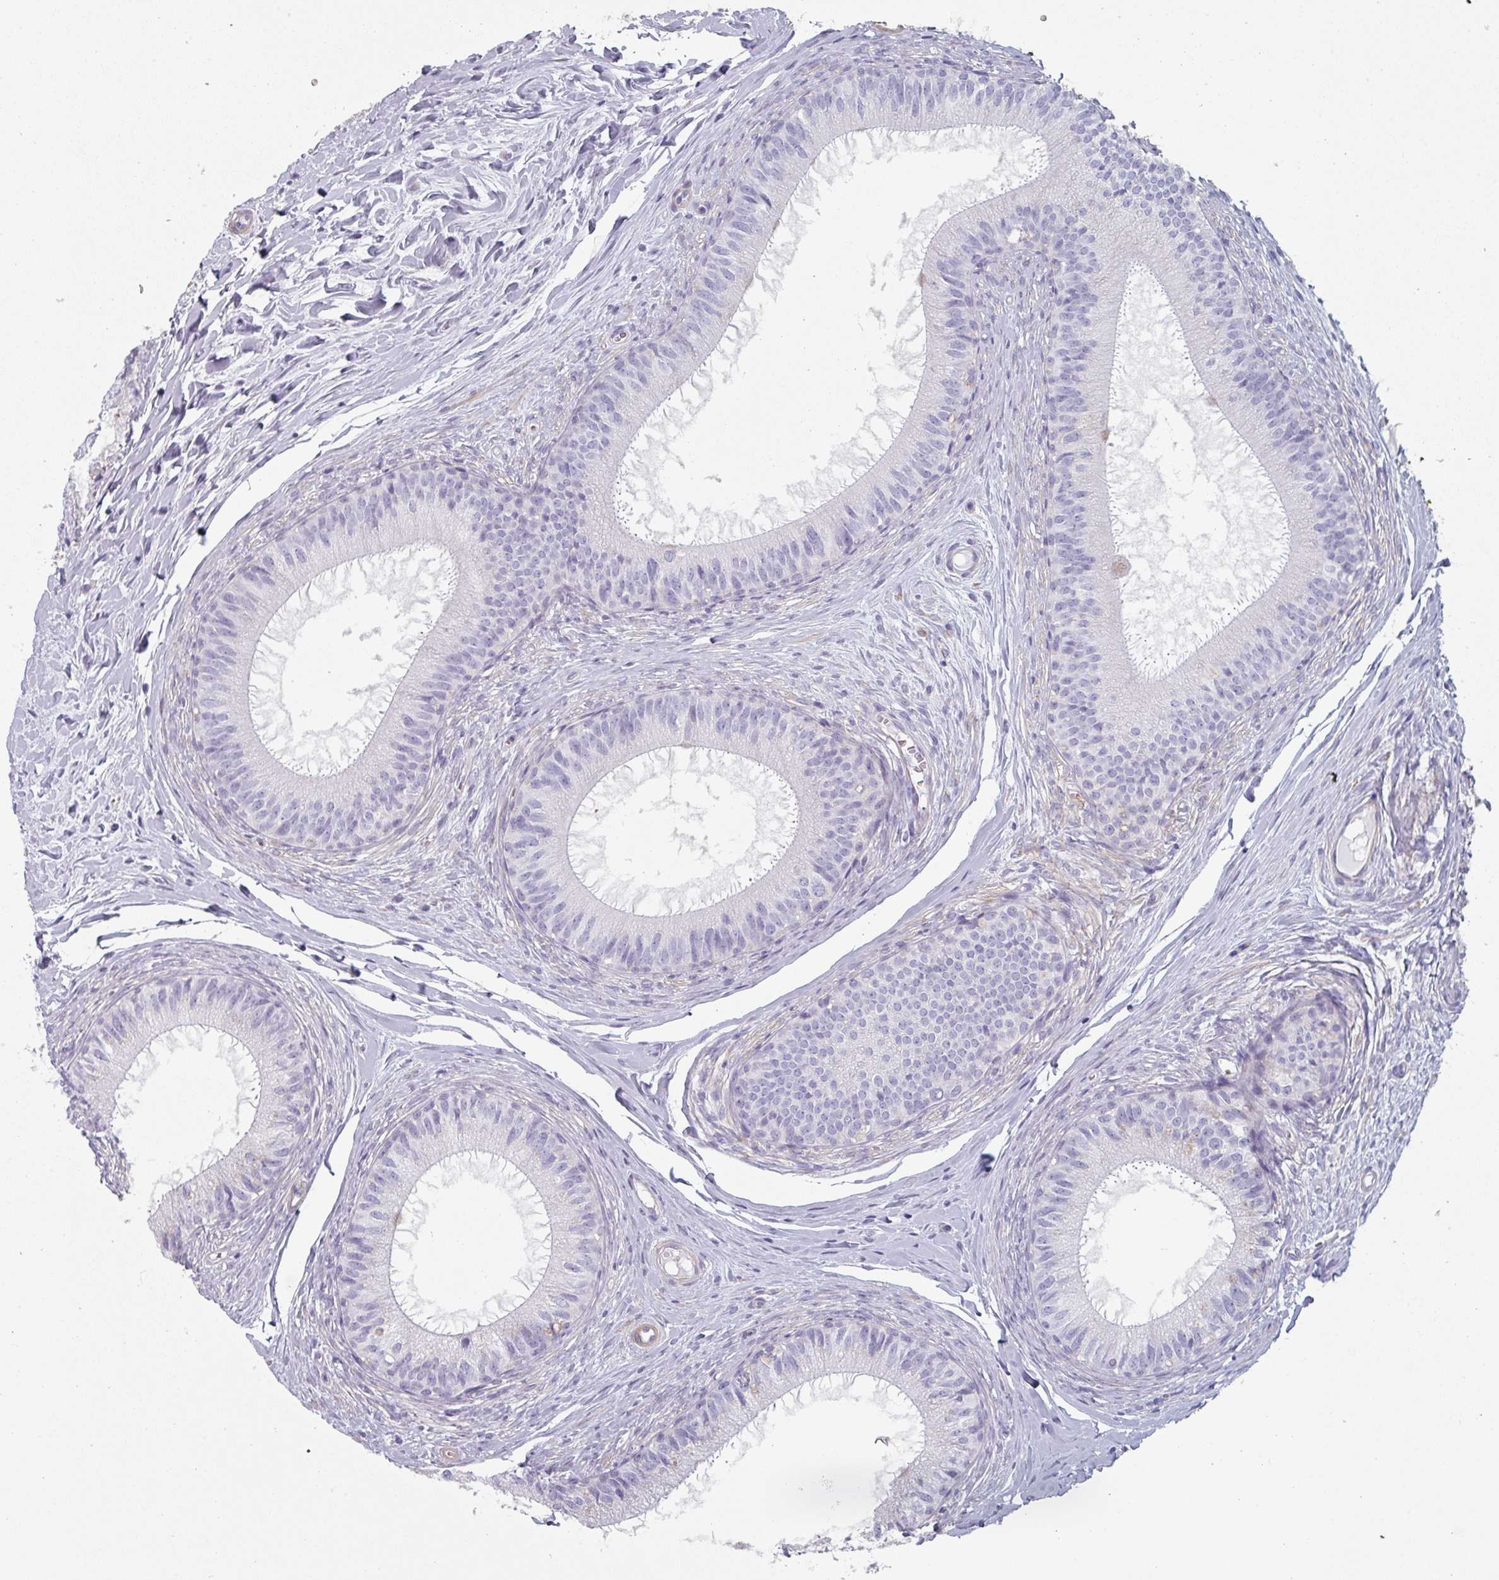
{"staining": {"intensity": "negative", "quantity": "none", "location": "none"}, "tissue": "epididymis", "cell_type": "Glandular cells", "image_type": "normal", "snomed": [{"axis": "morphology", "description": "Normal tissue, NOS"}, {"axis": "topography", "description": "Epididymis"}], "caption": "The photomicrograph shows no significant expression in glandular cells of epididymis. (Stains: DAB IHC with hematoxylin counter stain, Microscopy: brightfield microscopy at high magnification).", "gene": "GSTA1", "patient": {"sex": "male", "age": 25}}